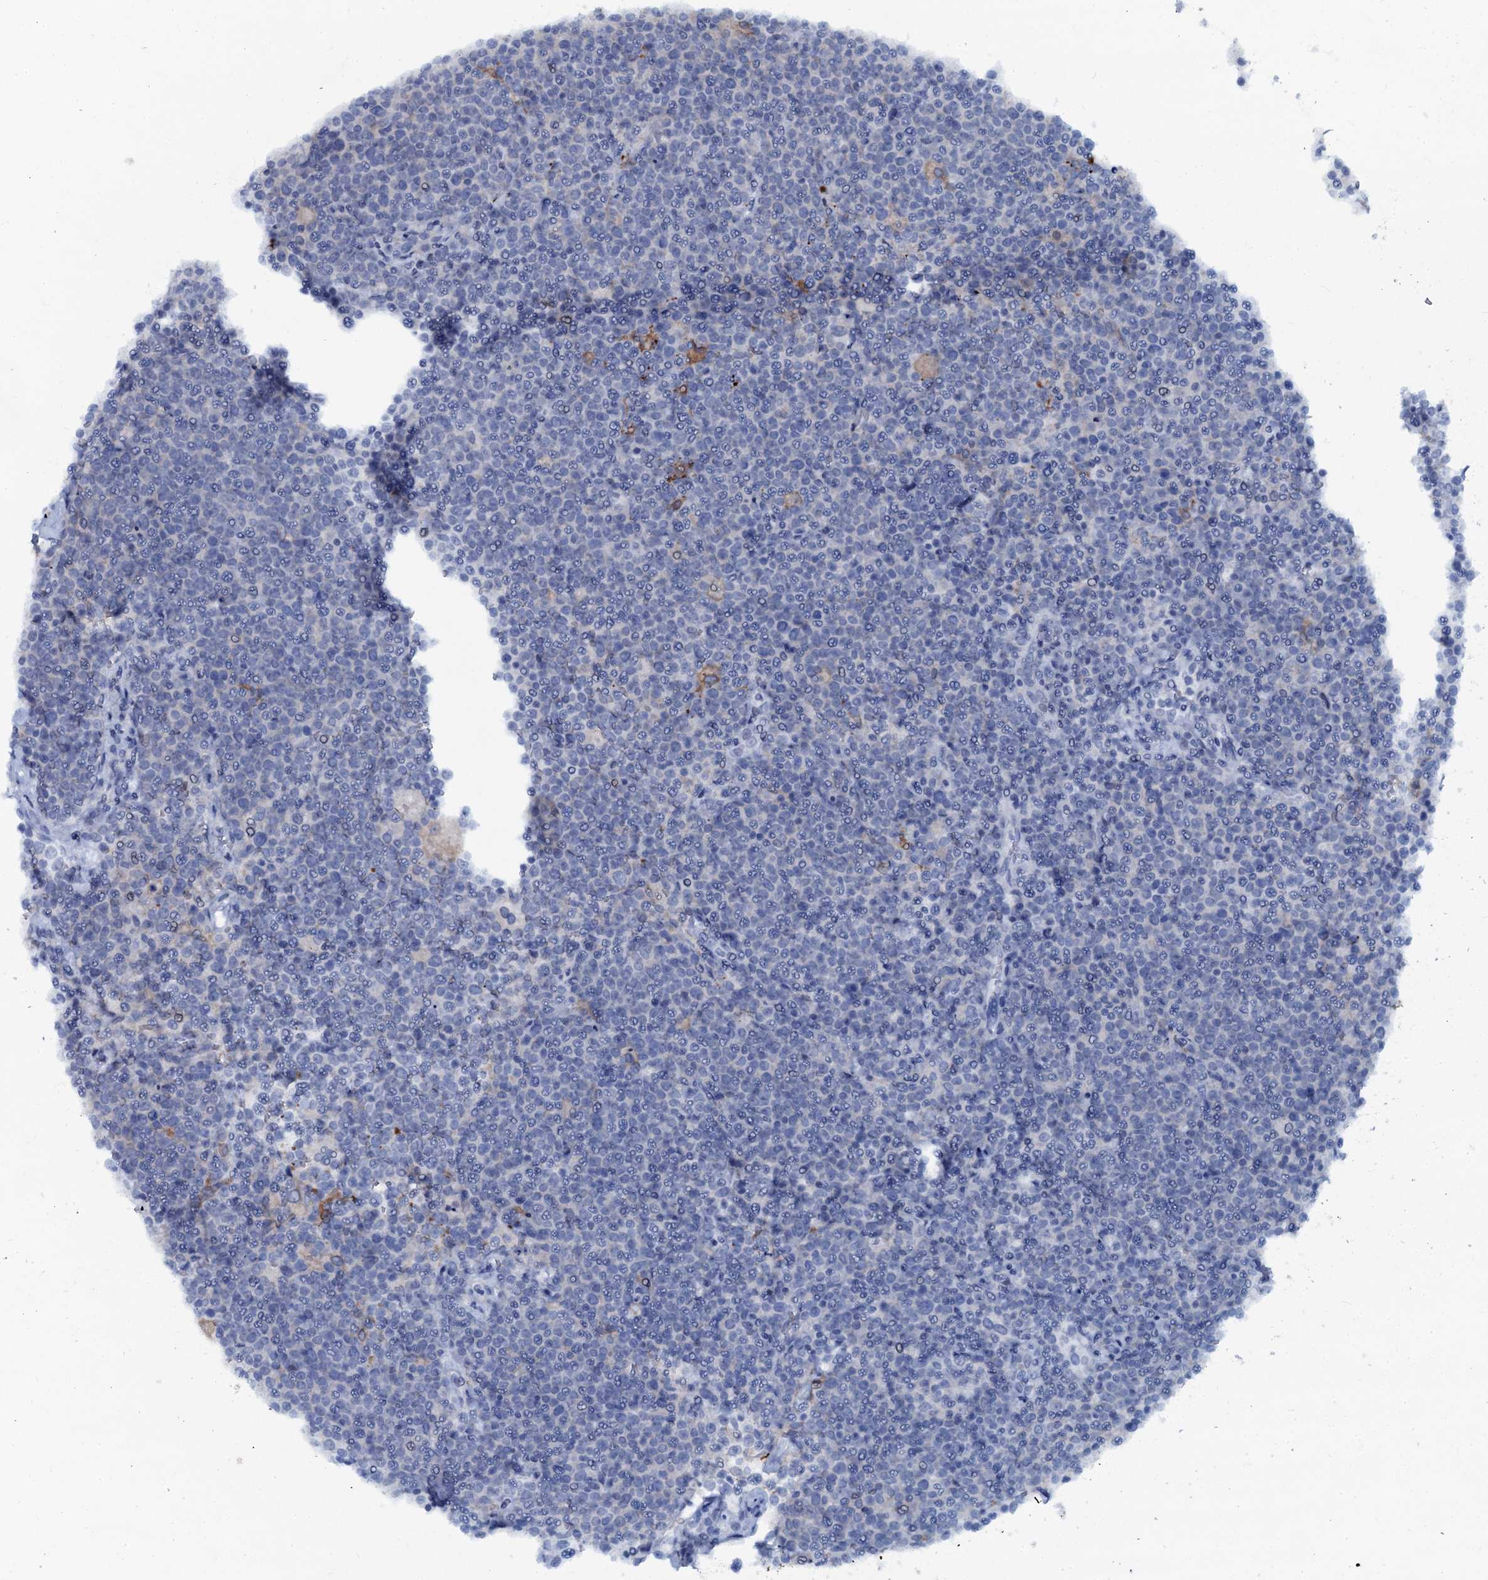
{"staining": {"intensity": "negative", "quantity": "none", "location": "none"}, "tissue": "lymphoma", "cell_type": "Tumor cells", "image_type": "cancer", "snomed": [{"axis": "morphology", "description": "Malignant lymphoma, non-Hodgkin's type, High grade"}, {"axis": "topography", "description": "Lymph node"}], "caption": "The histopathology image exhibits no significant staining in tumor cells of lymphoma.", "gene": "SLC4A7", "patient": {"sex": "male", "age": 61}}